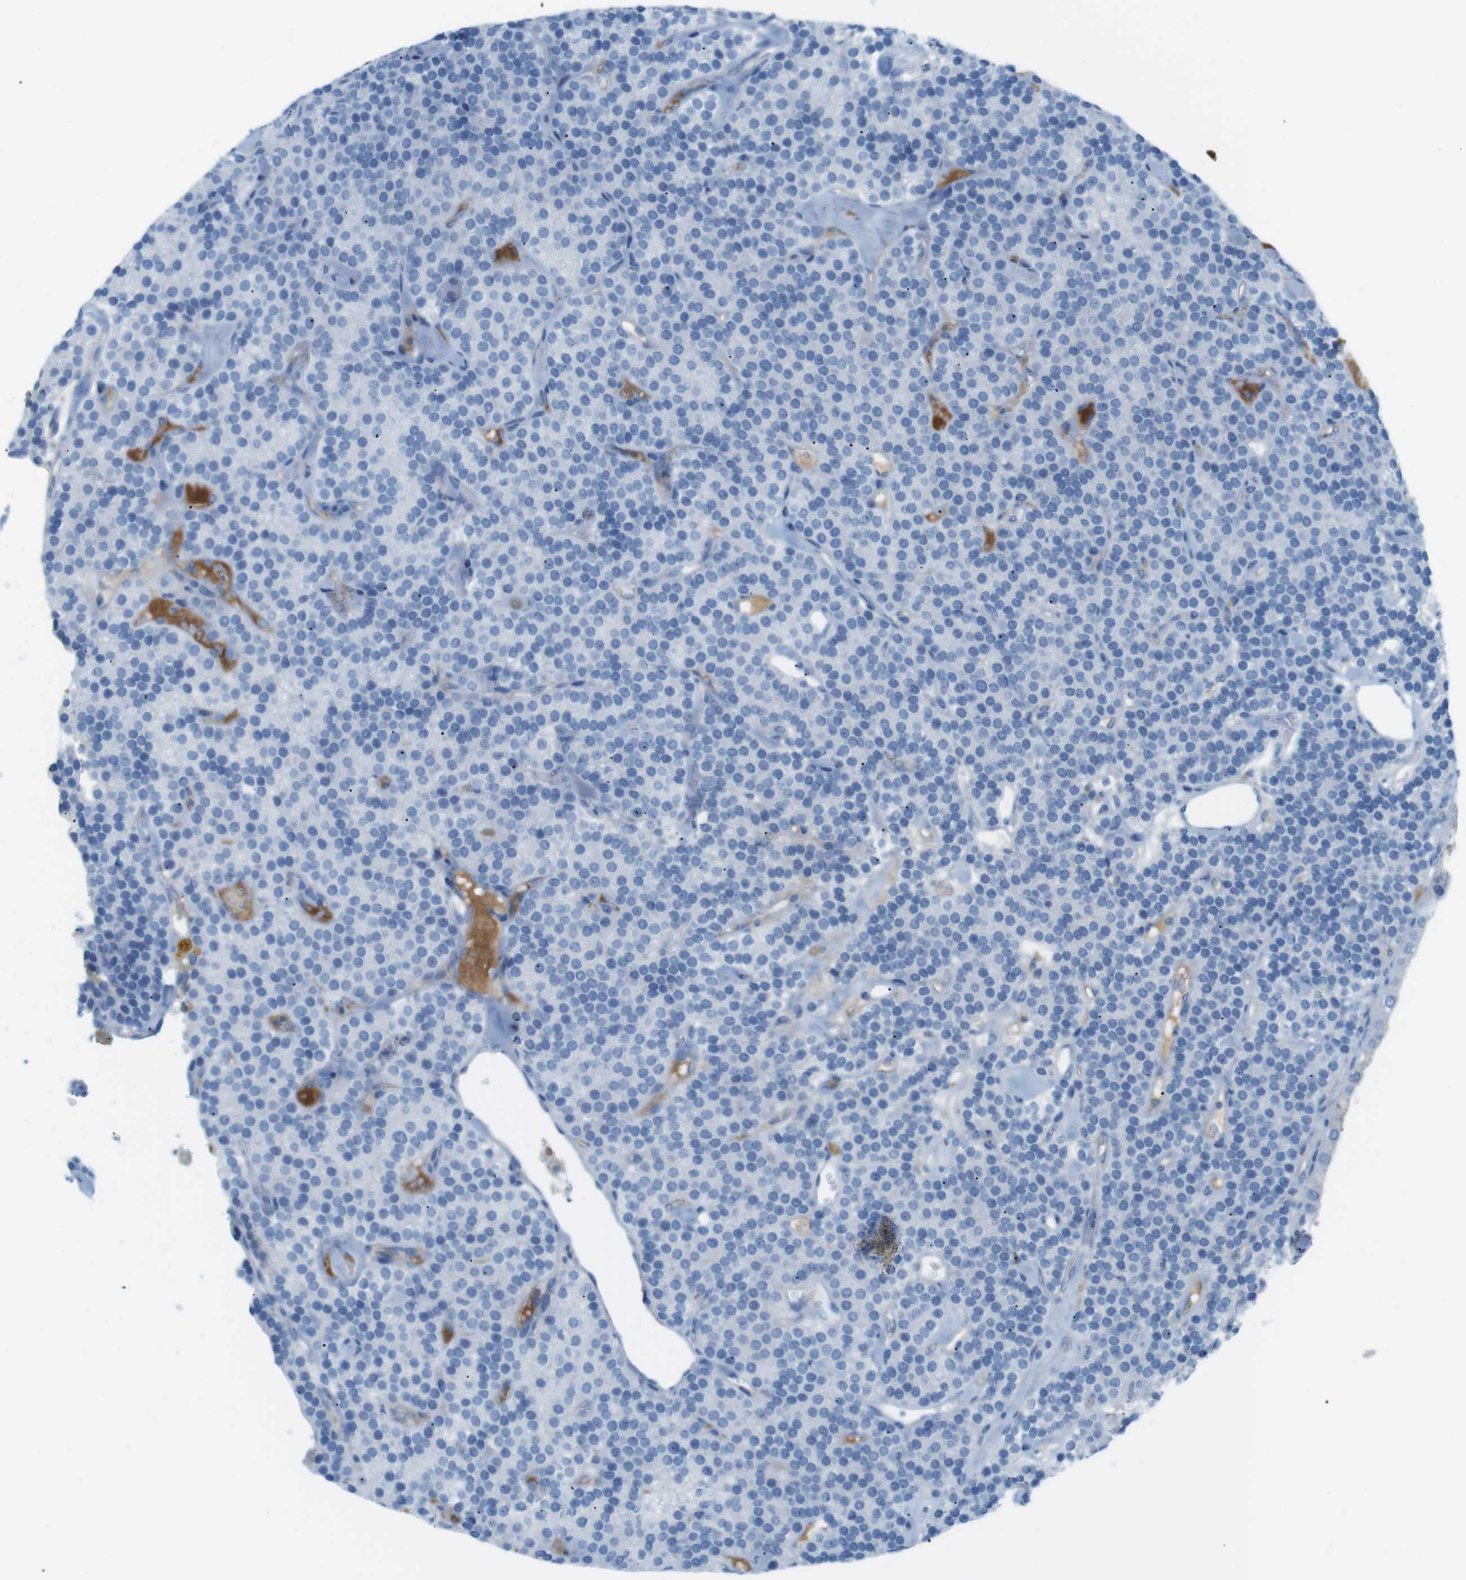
{"staining": {"intensity": "negative", "quantity": "none", "location": "none"}, "tissue": "parathyroid gland", "cell_type": "Glandular cells", "image_type": "normal", "snomed": [{"axis": "morphology", "description": "Normal tissue, NOS"}, {"axis": "morphology", "description": "Adenoma, NOS"}, {"axis": "topography", "description": "Parathyroid gland"}], "caption": "Micrograph shows no significant protein expression in glandular cells of normal parathyroid gland.", "gene": "AZGP1", "patient": {"sex": "female", "age": 86}}